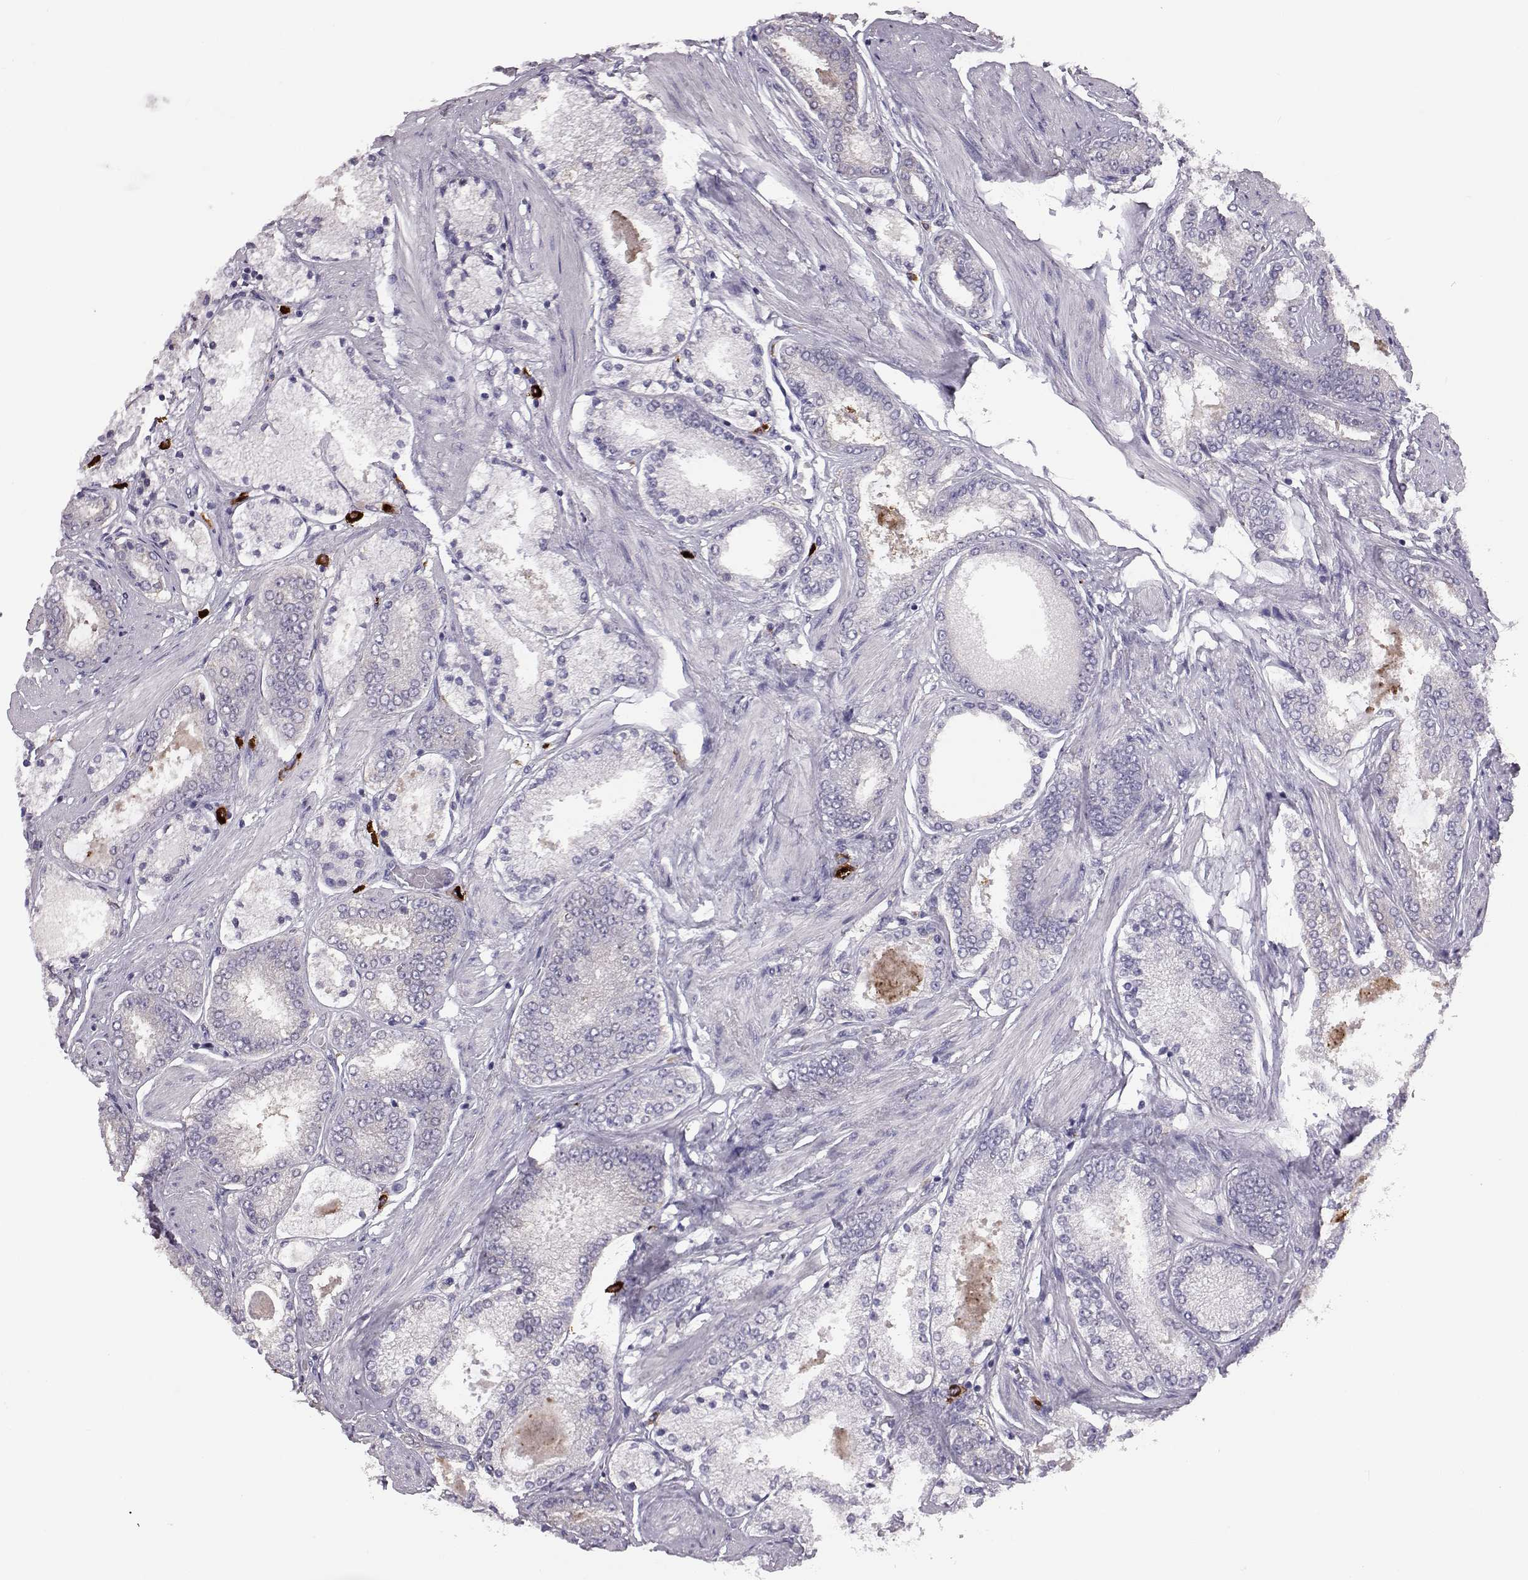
{"staining": {"intensity": "negative", "quantity": "none", "location": "none"}, "tissue": "prostate cancer", "cell_type": "Tumor cells", "image_type": "cancer", "snomed": [{"axis": "morphology", "description": "Adenocarcinoma, High grade"}, {"axis": "topography", "description": "Prostate"}], "caption": "This is an immunohistochemistry histopathology image of high-grade adenocarcinoma (prostate). There is no expression in tumor cells.", "gene": "ADGRG5", "patient": {"sex": "male", "age": 63}}